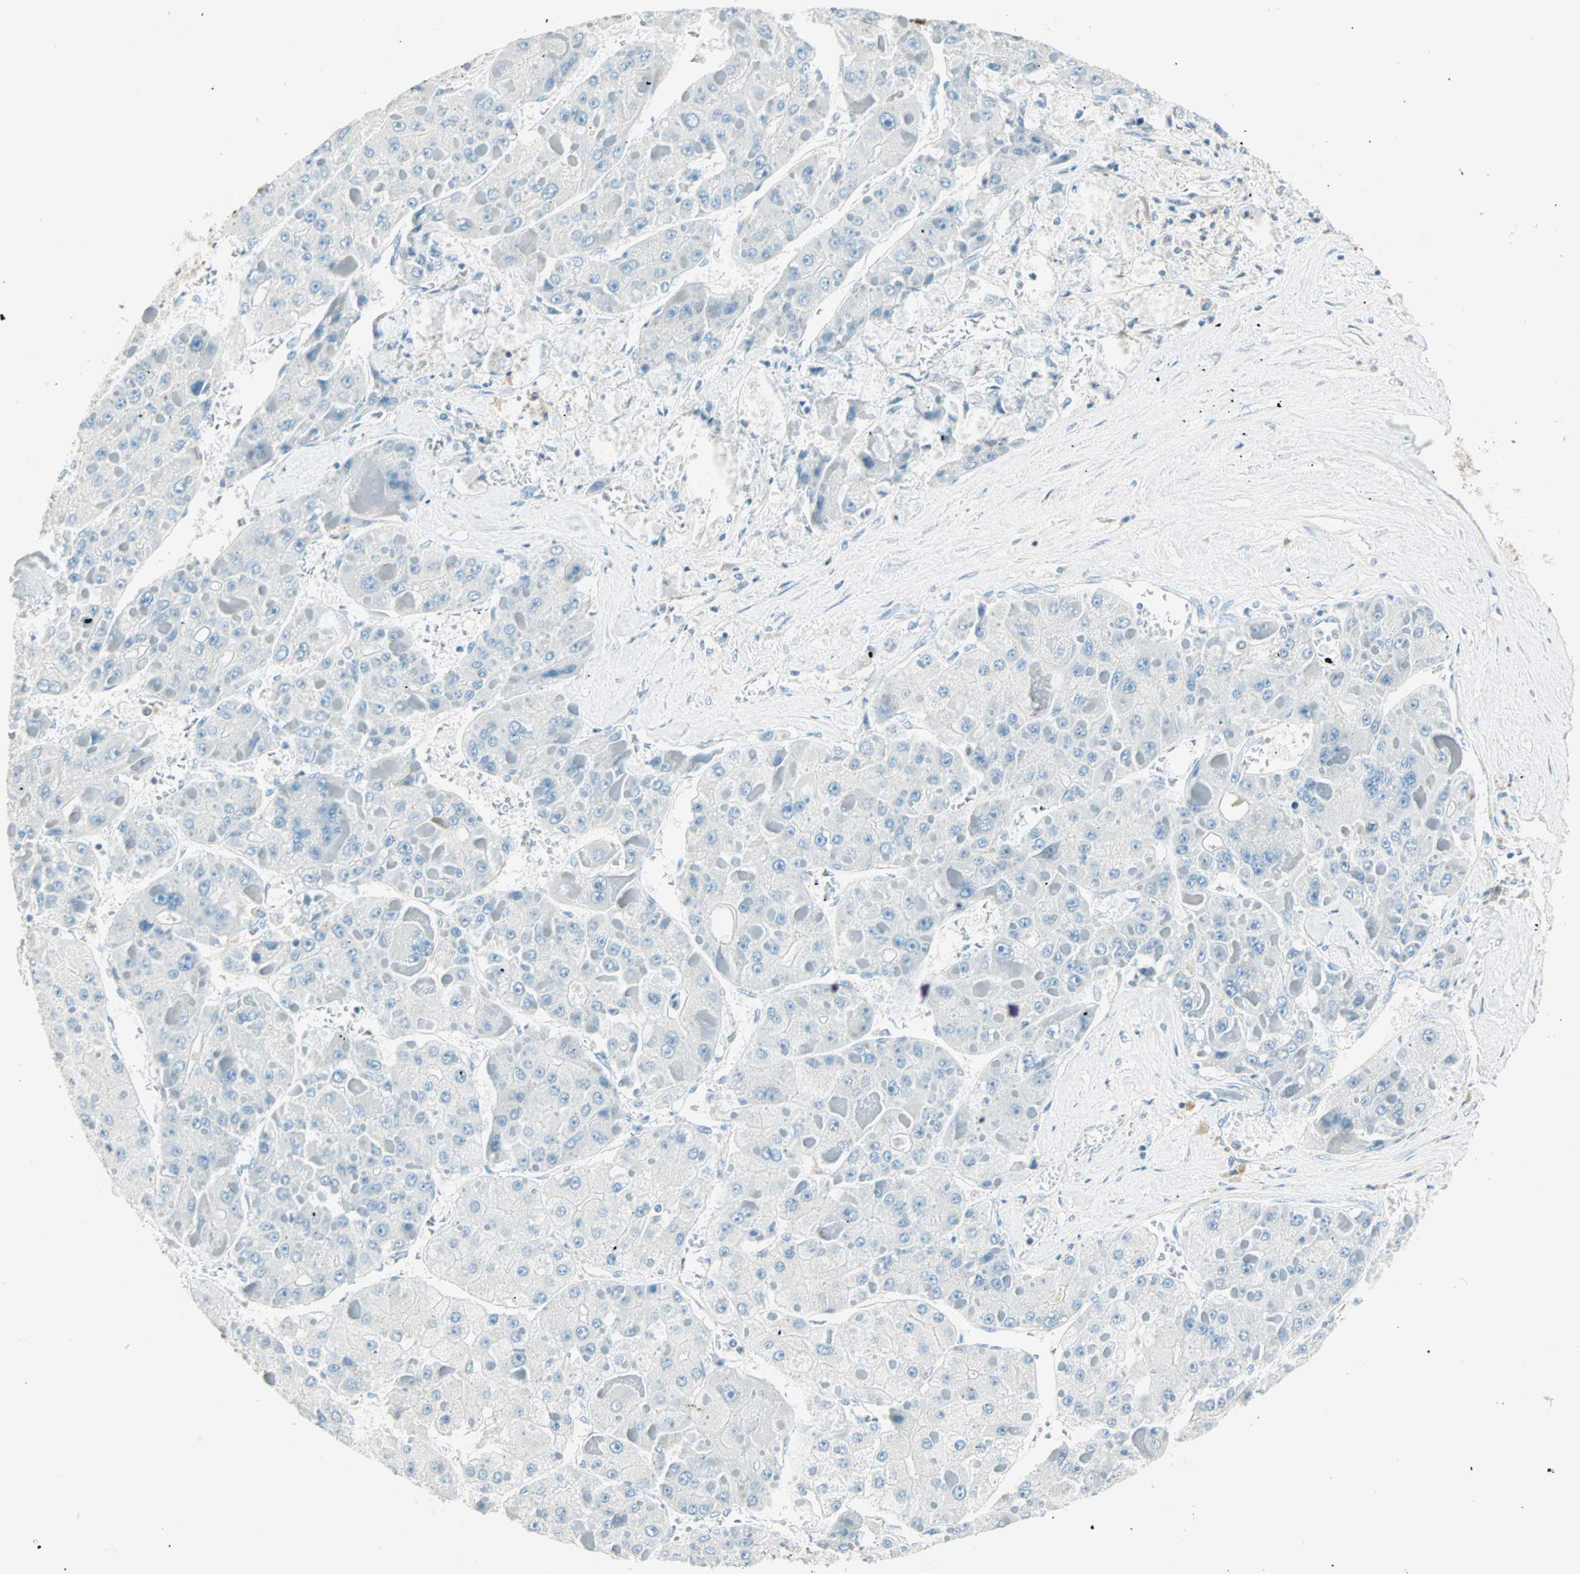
{"staining": {"intensity": "negative", "quantity": "none", "location": "none"}, "tissue": "liver cancer", "cell_type": "Tumor cells", "image_type": "cancer", "snomed": [{"axis": "morphology", "description": "Carcinoma, Hepatocellular, NOS"}, {"axis": "topography", "description": "Liver"}], "caption": "Micrograph shows no significant protein positivity in tumor cells of liver cancer (hepatocellular carcinoma).", "gene": "S100A1", "patient": {"sex": "female", "age": 73}}